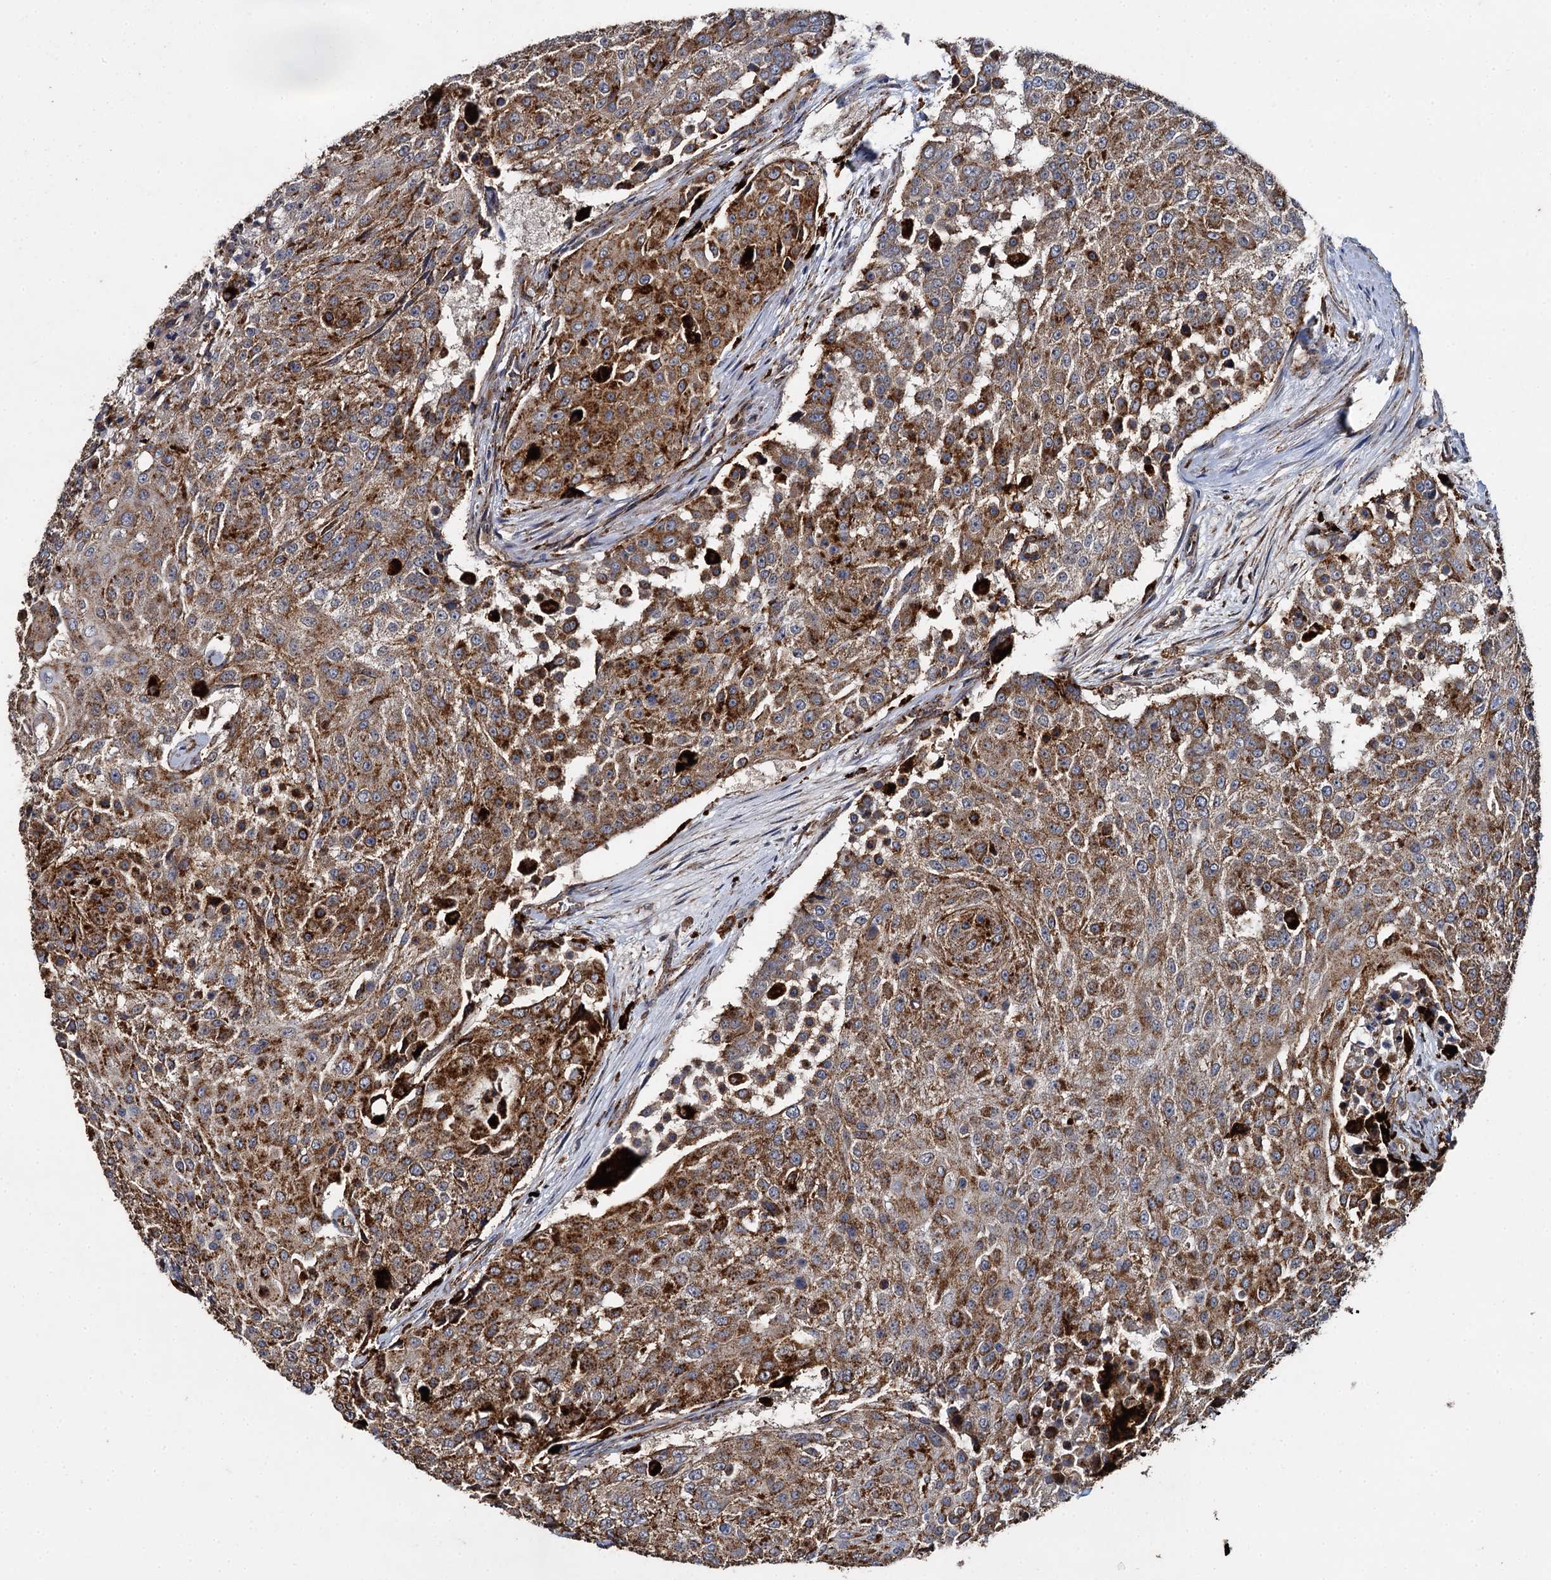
{"staining": {"intensity": "strong", "quantity": ">75%", "location": "cytoplasmic/membranous"}, "tissue": "urothelial cancer", "cell_type": "Tumor cells", "image_type": "cancer", "snomed": [{"axis": "morphology", "description": "Urothelial carcinoma, High grade"}, {"axis": "topography", "description": "Urinary bladder"}], "caption": "Strong cytoplasmic/membranous protein expression is identified in about >75% of tumor cells in high-grade urothelial carcinoma. The protein is shown in brown color, while the nuclei are stained blue.", "gene": "GBA1", "patient": {"sex": "female", "age": 63}}